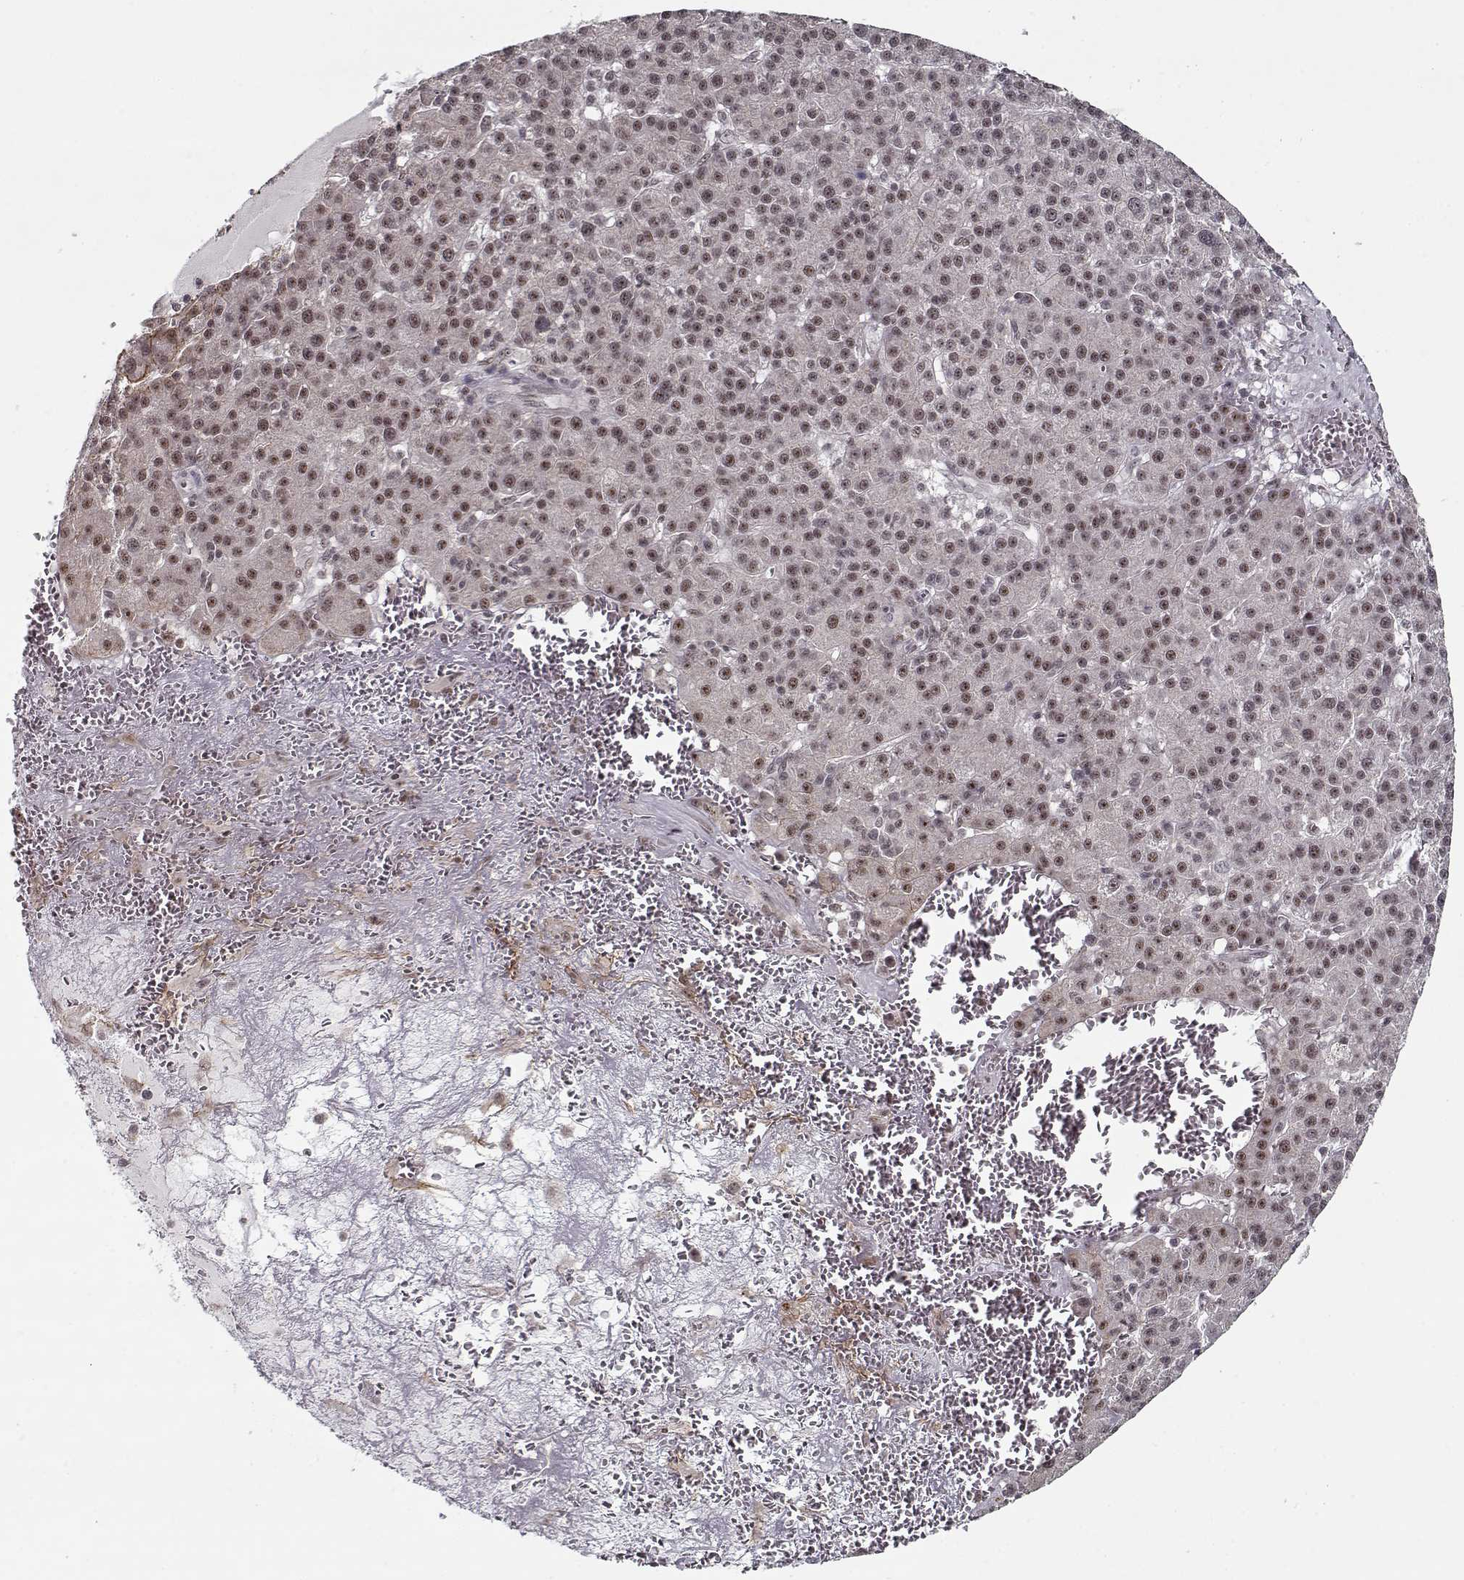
{"staining": {"intensity": "moderate", "quantity": ">75%", "location": "nuclear"}, "tissue": "liver cancer", "cell_type": "Tumor cells", "image_type": "cancer", "snomed": [{"axis": "morphology", "description": "Carcinoma, Hepatocellular, NOS"}, {"axis": "topography", "description": "Liver"}], "caption": "High-power microscopy captured an IHC photomicrograph of liver hepatocellular carcinoma, revealing moderate nuclear staining in about >75% of tumor cells. (DAB (3,3'-diaminobenzidine) IHC, brown staining for protein, blue staining for nuclei).", "gene": "TESPA1", "patient": {"sex": "female", "age": 60}}